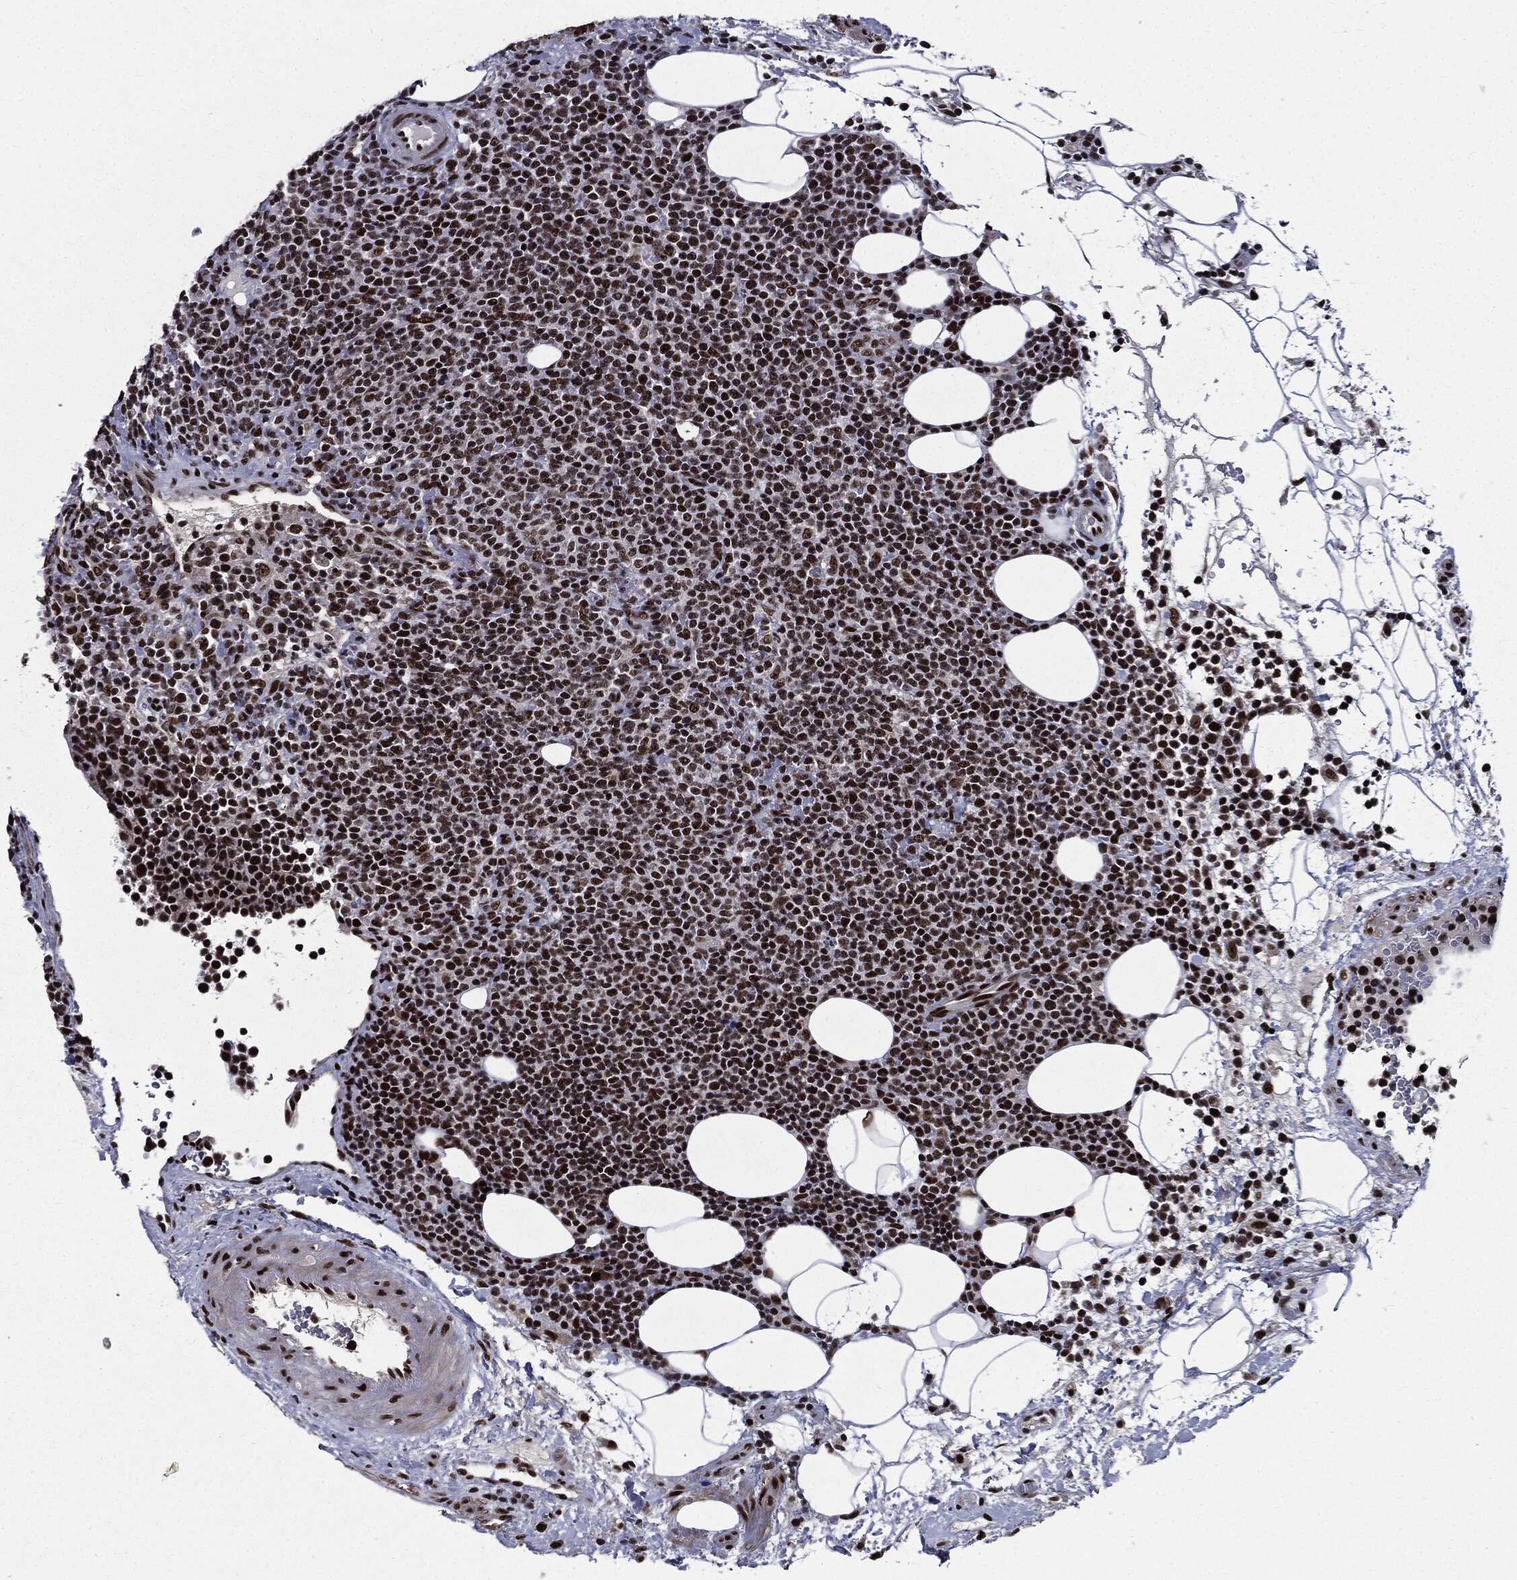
{"staining": {"intensity": "strong", "quantity": ">75%", "location": "nuclear"}, "tissue": "lymphoma", "cell_type": "Tumor cells", "image_type": "cancer", "snomed": [{"axis": "morphology", "description": "Malignant lymphoma, non-Hodgkin's type, High grade"}, {"axis": "topography", "description": "Lymph node"}], "caption": "Strong nuclear staining for a protein is seen in approximately >75% of tumor cells of high-grade malignant lymphoma, non-Hodgkin's type using immunohistochemistry.", "gene": "ZFP91", "patient": {"sex": "male", "age": 61}}